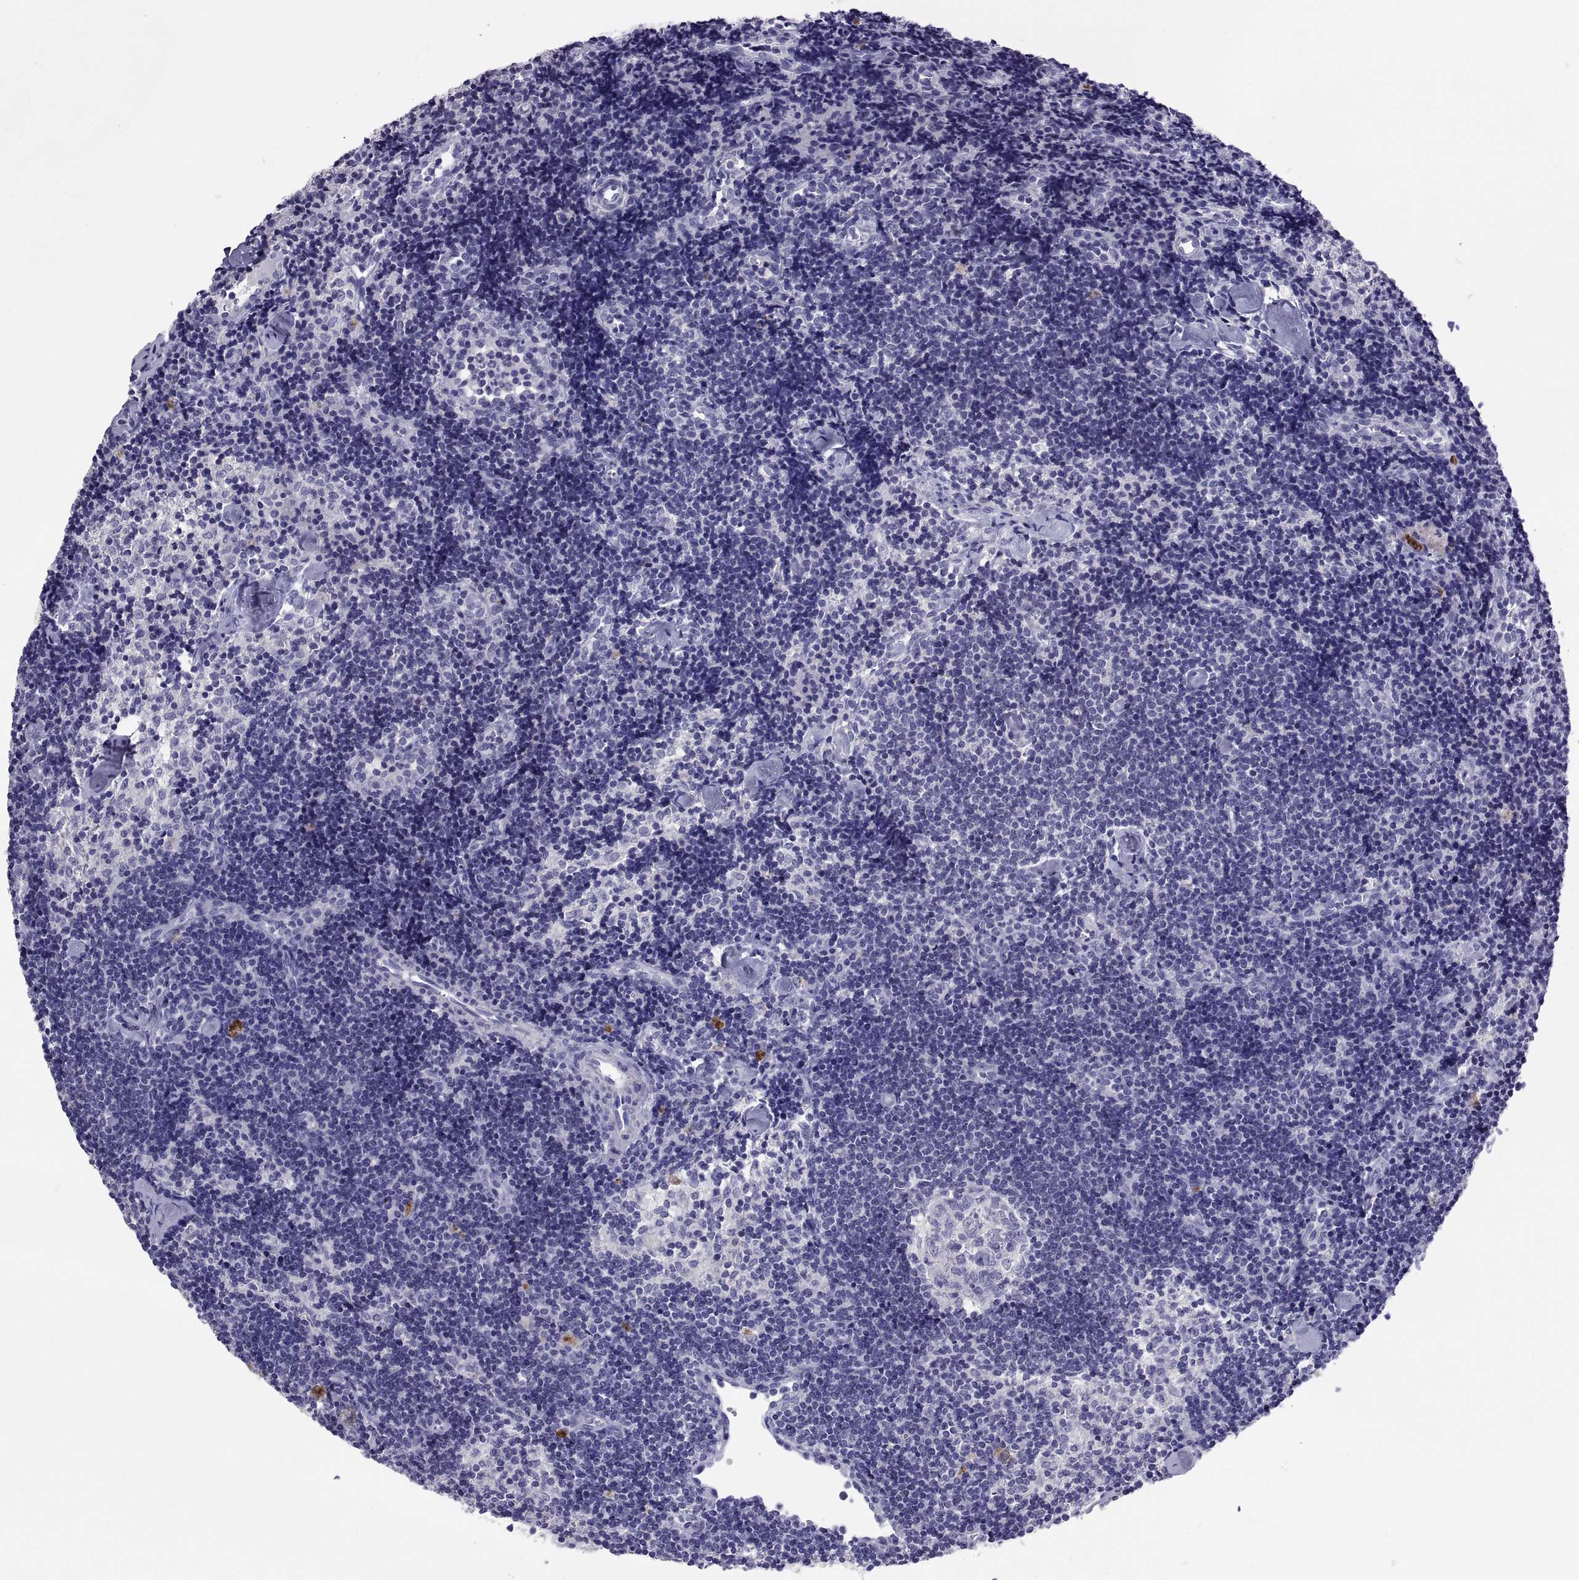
{"staining": {"intensity": "negative", "quantity": "none", "location": "none"}, "tissue": "lymph node", "cell_type": "Germinal center cells", "image_type": "normal", "snomed": [{"axis": "morphology", "description": "Normal tissue, NOS"}, {"axis": "topography", "description": "Lymph node"}], "caption": "Germinal center cells show no significant protein staining in normal lymph node.", "gene": "BSPH1", "patient": {"sex": "female", "age": 42}}